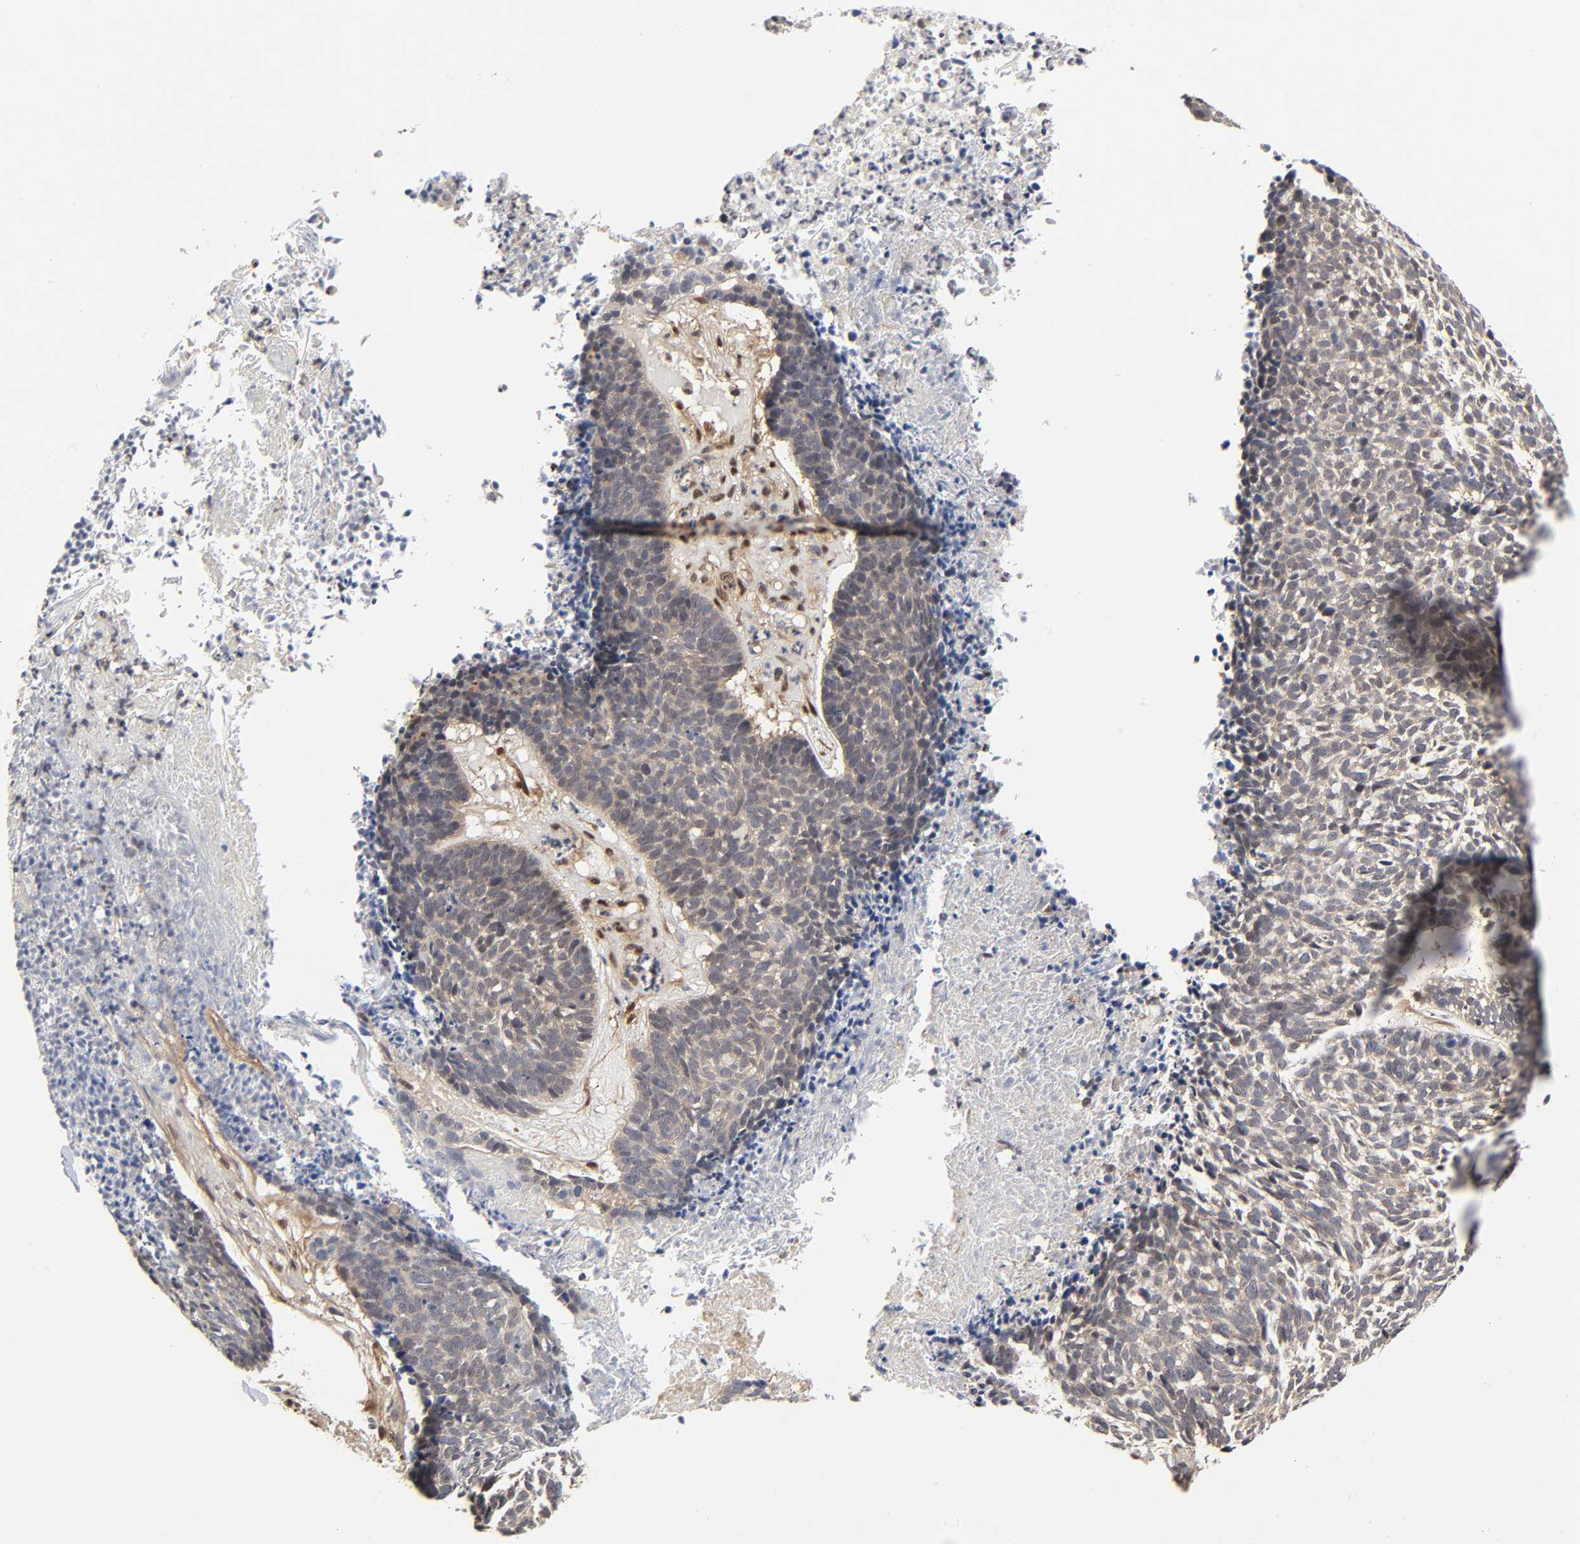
{"staining": {"intensity": "negative", "quantity": "none", "location": "none"}, "tissue": "skin cancer", "cell_type": "Tumor cells", "image_type": "cancer", "snomed": [{"axis": "morphology", "description": "Basal cell carcinoma"}, {"axis": "topography", "description": "Skin"}], "caption": "Immunohistochemistry (IHC) of skin cancer (basal cell carcinoma) demonstrates no positivity in tumor cells.", "gene": "PTEN", "patient": {"sex": "female", "age": 87}}